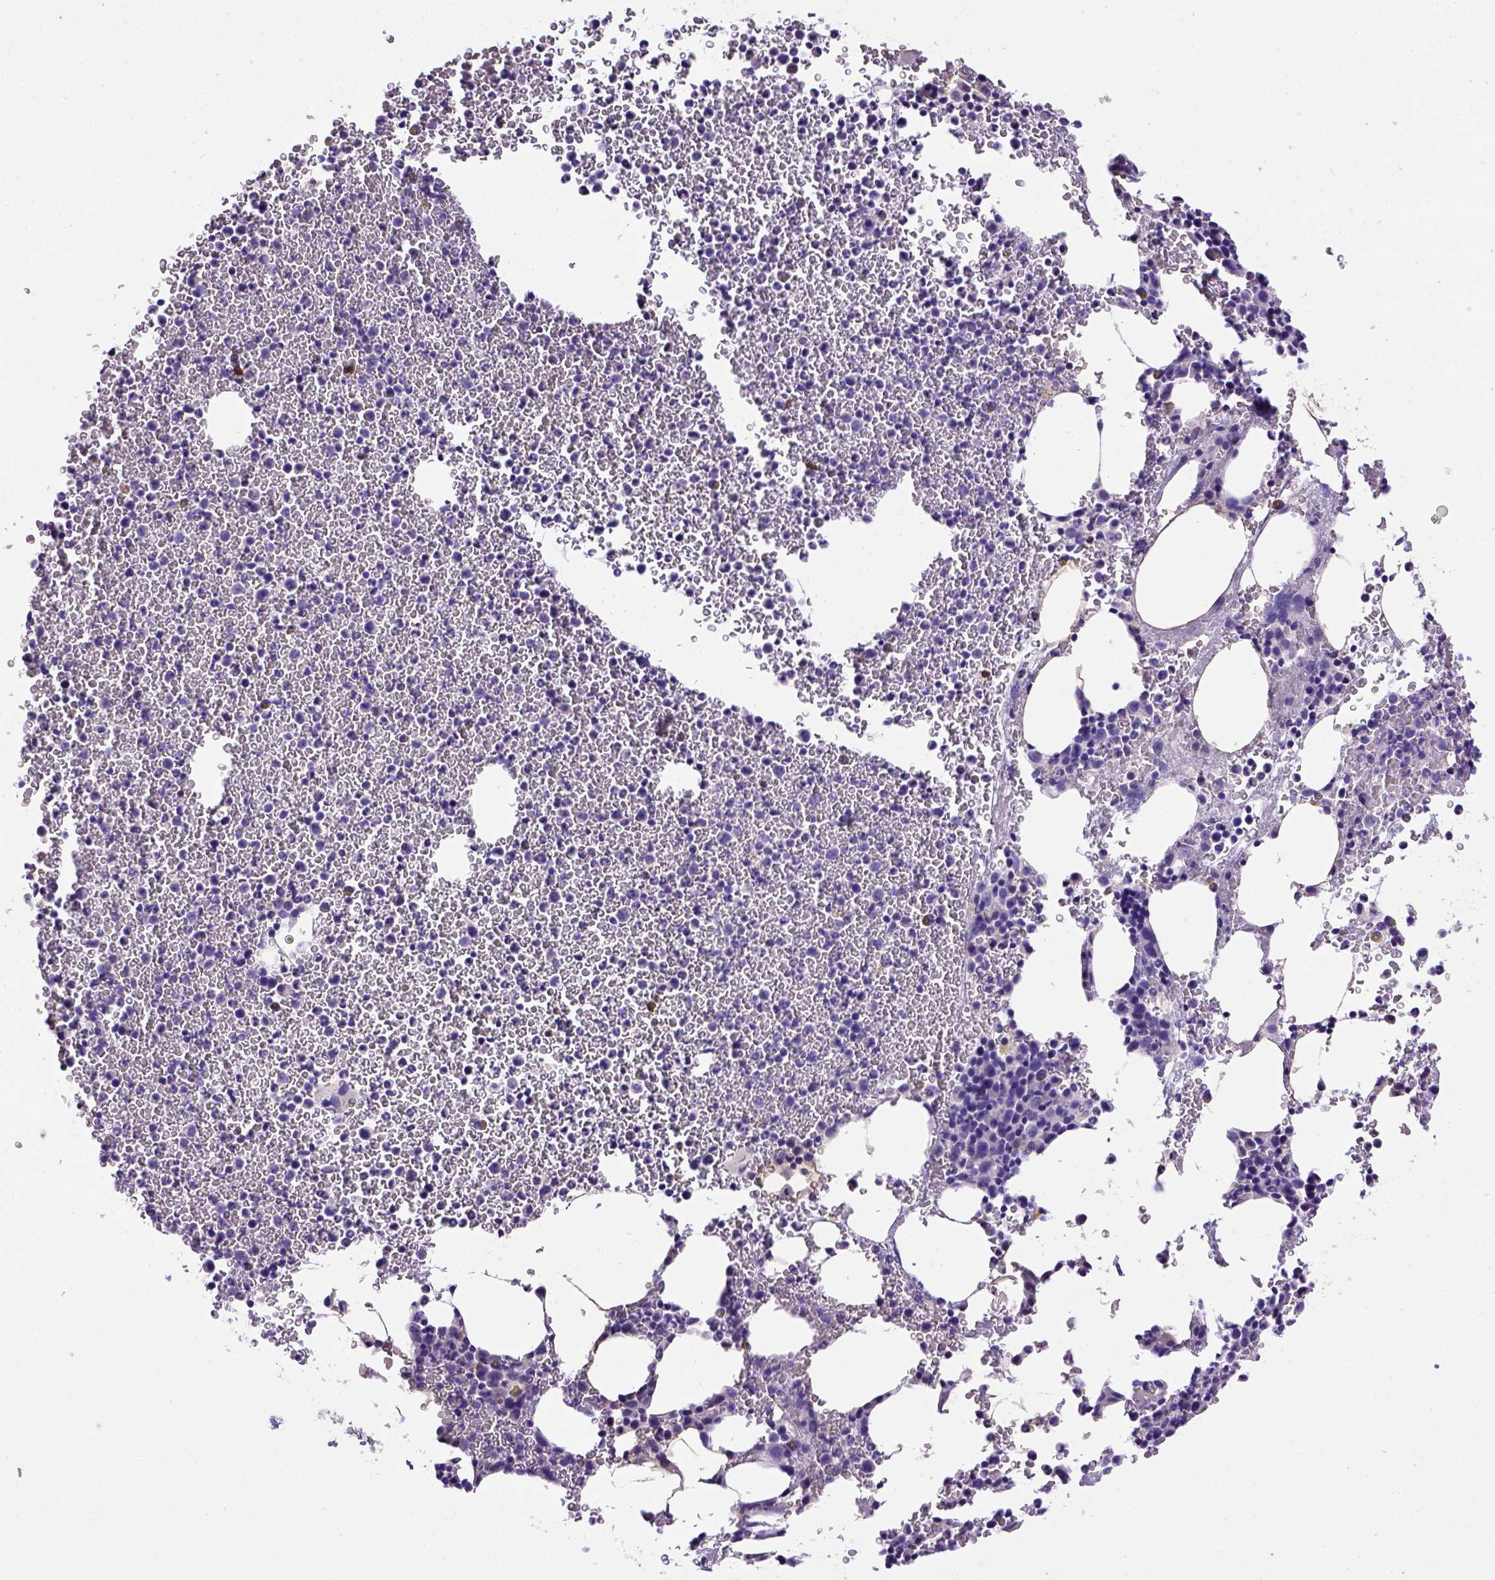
{"staining": {"intensity": "moderate", "quantity": "<25%", "location": "cytoplasmic/membranous"}, "tissue": "bone marrow", "cell_type": "Hematopoietic cells", "image_type": "normal", "snomed": [{"axis": "morphology", "description": "Normal tissue, NOS"}, {"axis": "topography", "description": "Bone marrow"}], "caption": "IHC (DAB) staining of normal human bone marrow displays moderate cytoplasmic/membranous protein positivity in about <25% of hematopoietic cells.", "gene": "B3GAT1", "patient": {"sex": "female", "age": 56}}